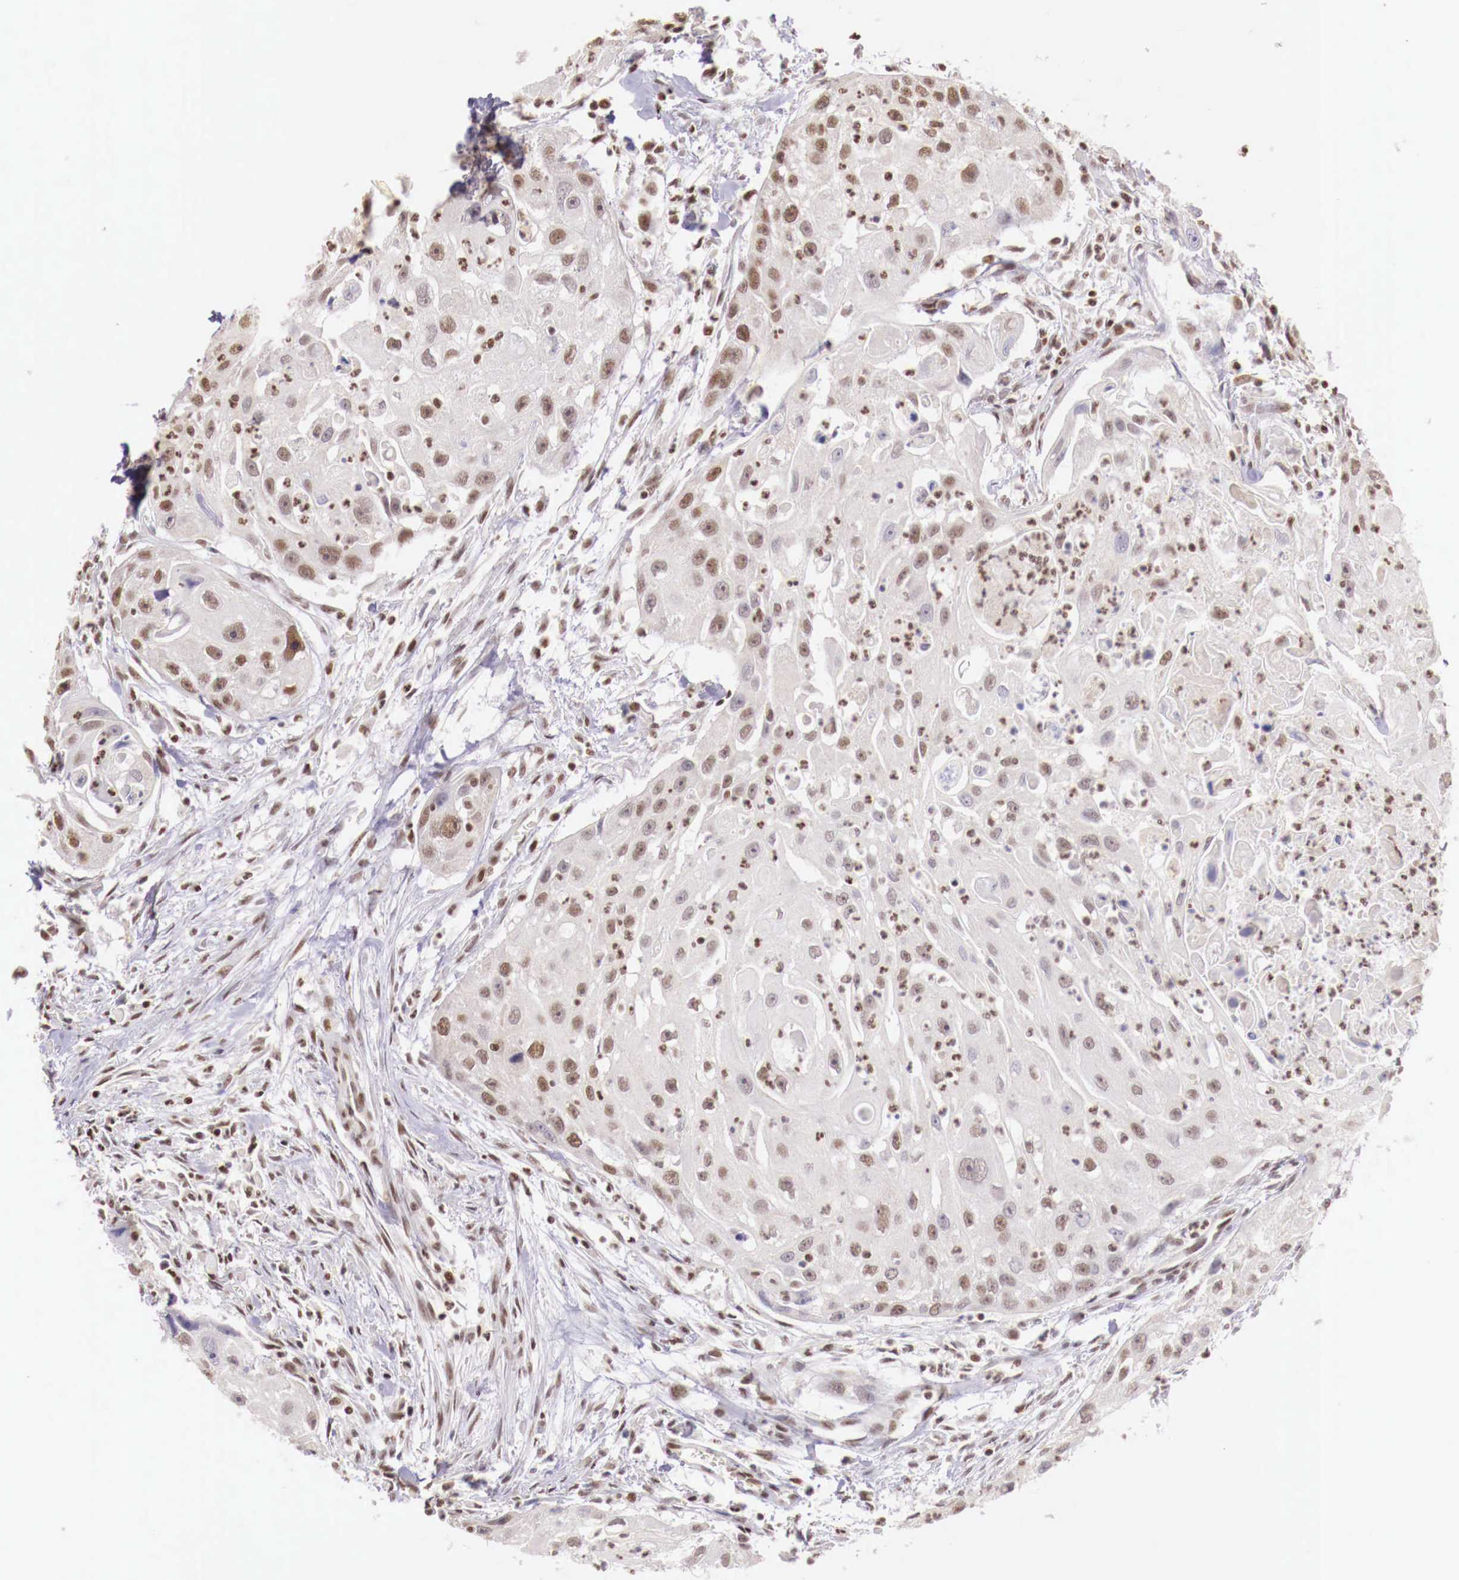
{"staining": {"intensity": "weak", "quantity": "25%-75%", "location": "nuclear"}, "tissue": "head and neck cancer", "cell_type": "Tumor cells", "image_type": "cancer", "snomed": [{"axis": "morphology", "description": "Squamous cell carcinoma, NOS"}, {"axis": "topography", "description": "Head-Neck"}], "caption": "Immunohistochemical staining of head and neck cancer displays low levels of weak nuclear staining in about 25%-75% of tumor cells.", "gene": "SP1", "patient": {"sex": "male", "age": 64}}